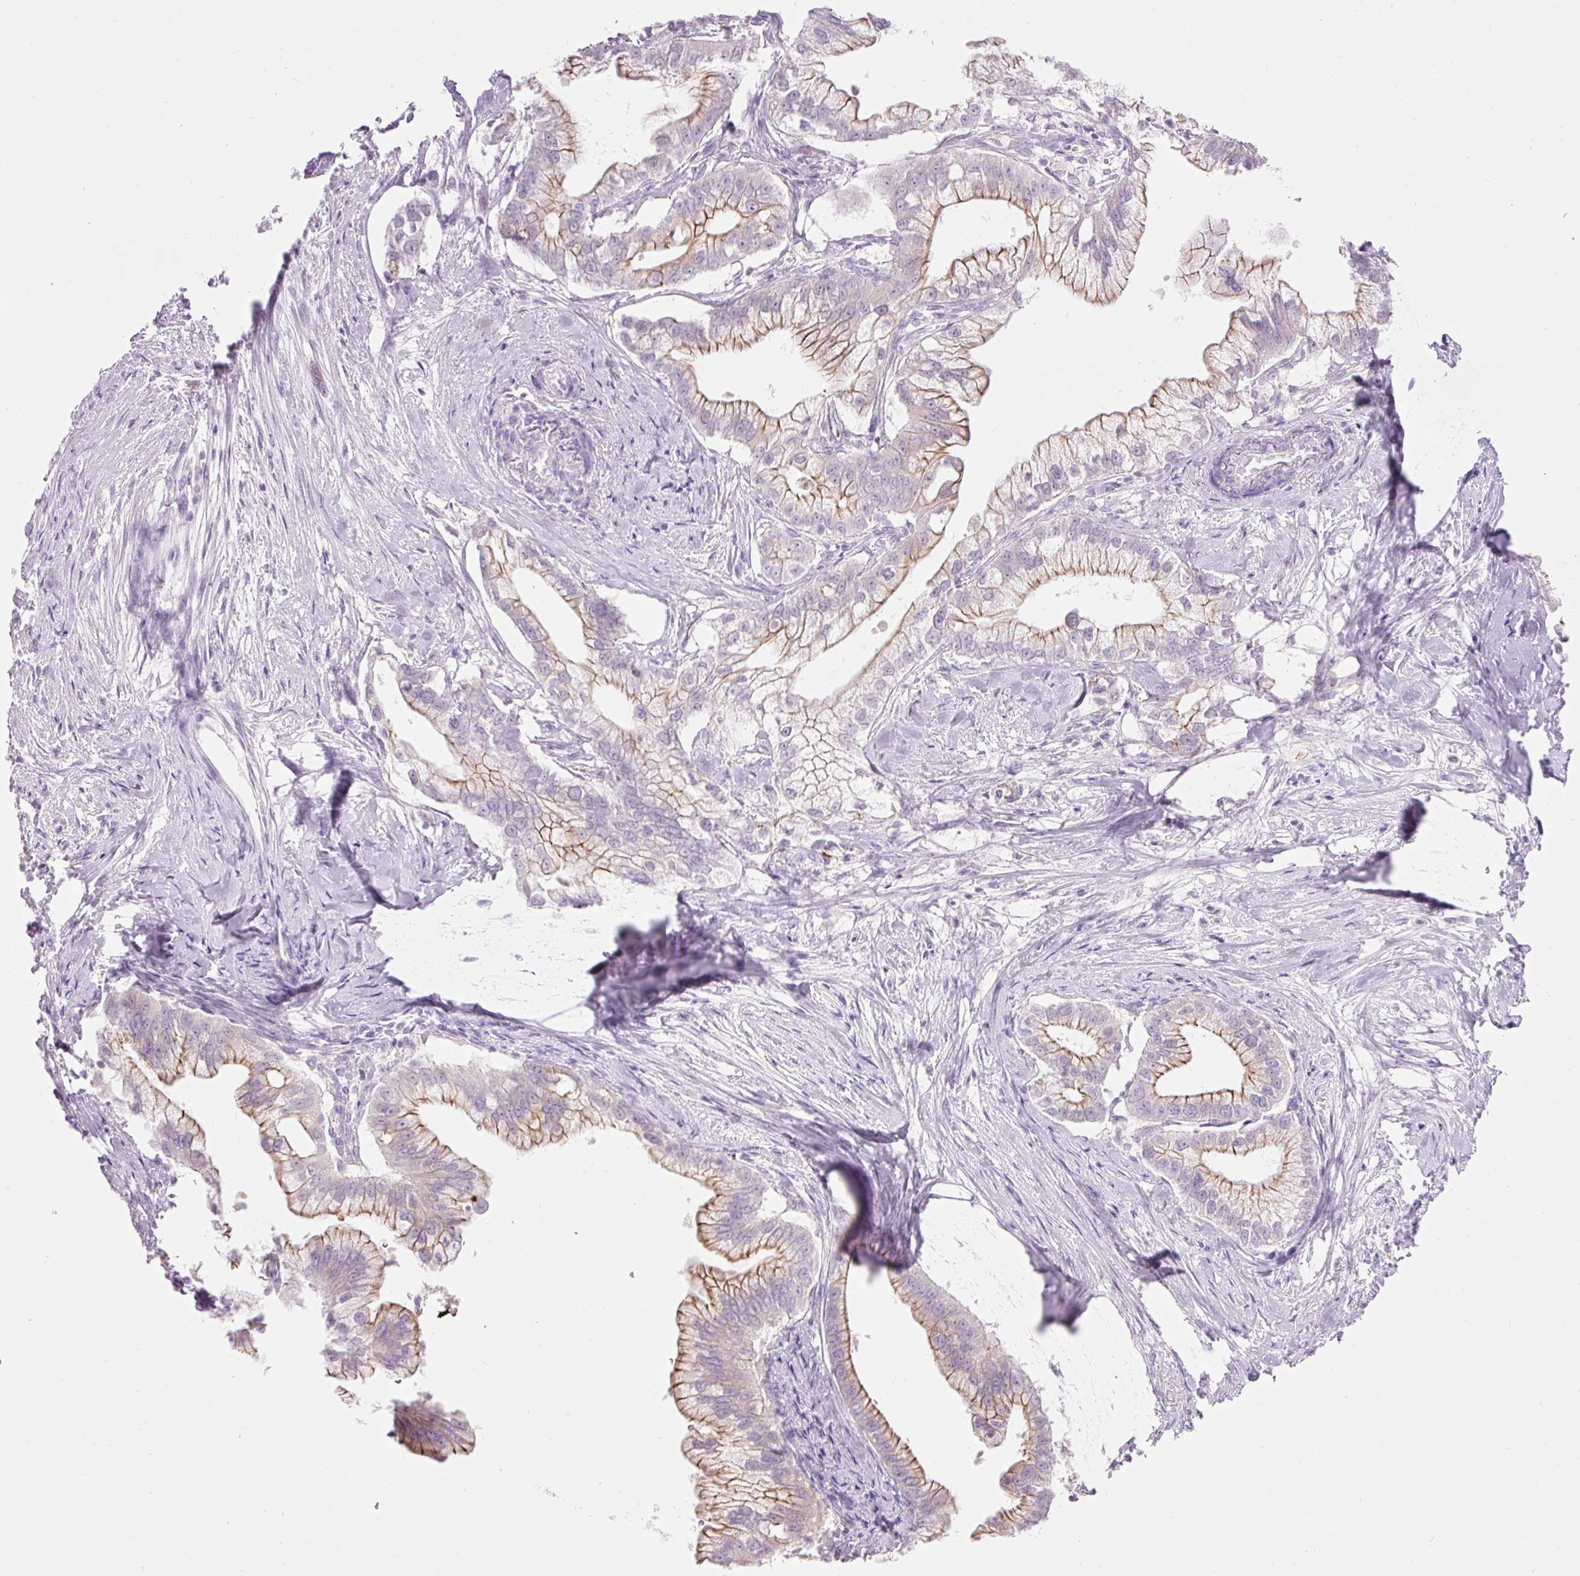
{"staining": {"intensity": "moderate", "quantity": "25%-75%", "location": "cytoplasmic/membranous"}, "tissue": "pancreatic cancer", "cell_type": "Tumor cells", "image_type": "cancer", "snomed": [{"axis": "morphology", "description": "Adenocarcinoma, NOS"}, {"axis": "topography", "description": "Pancreas"}], "caption": "Pancreatic cancer was stained to show a protein in brown. There is medium levels of moderate cytoplasmic/membranous staining in approximately 25%-75% of tumor cells.", "gene": "DHRS11", "patient": {"sex": "male", "age": 70}}